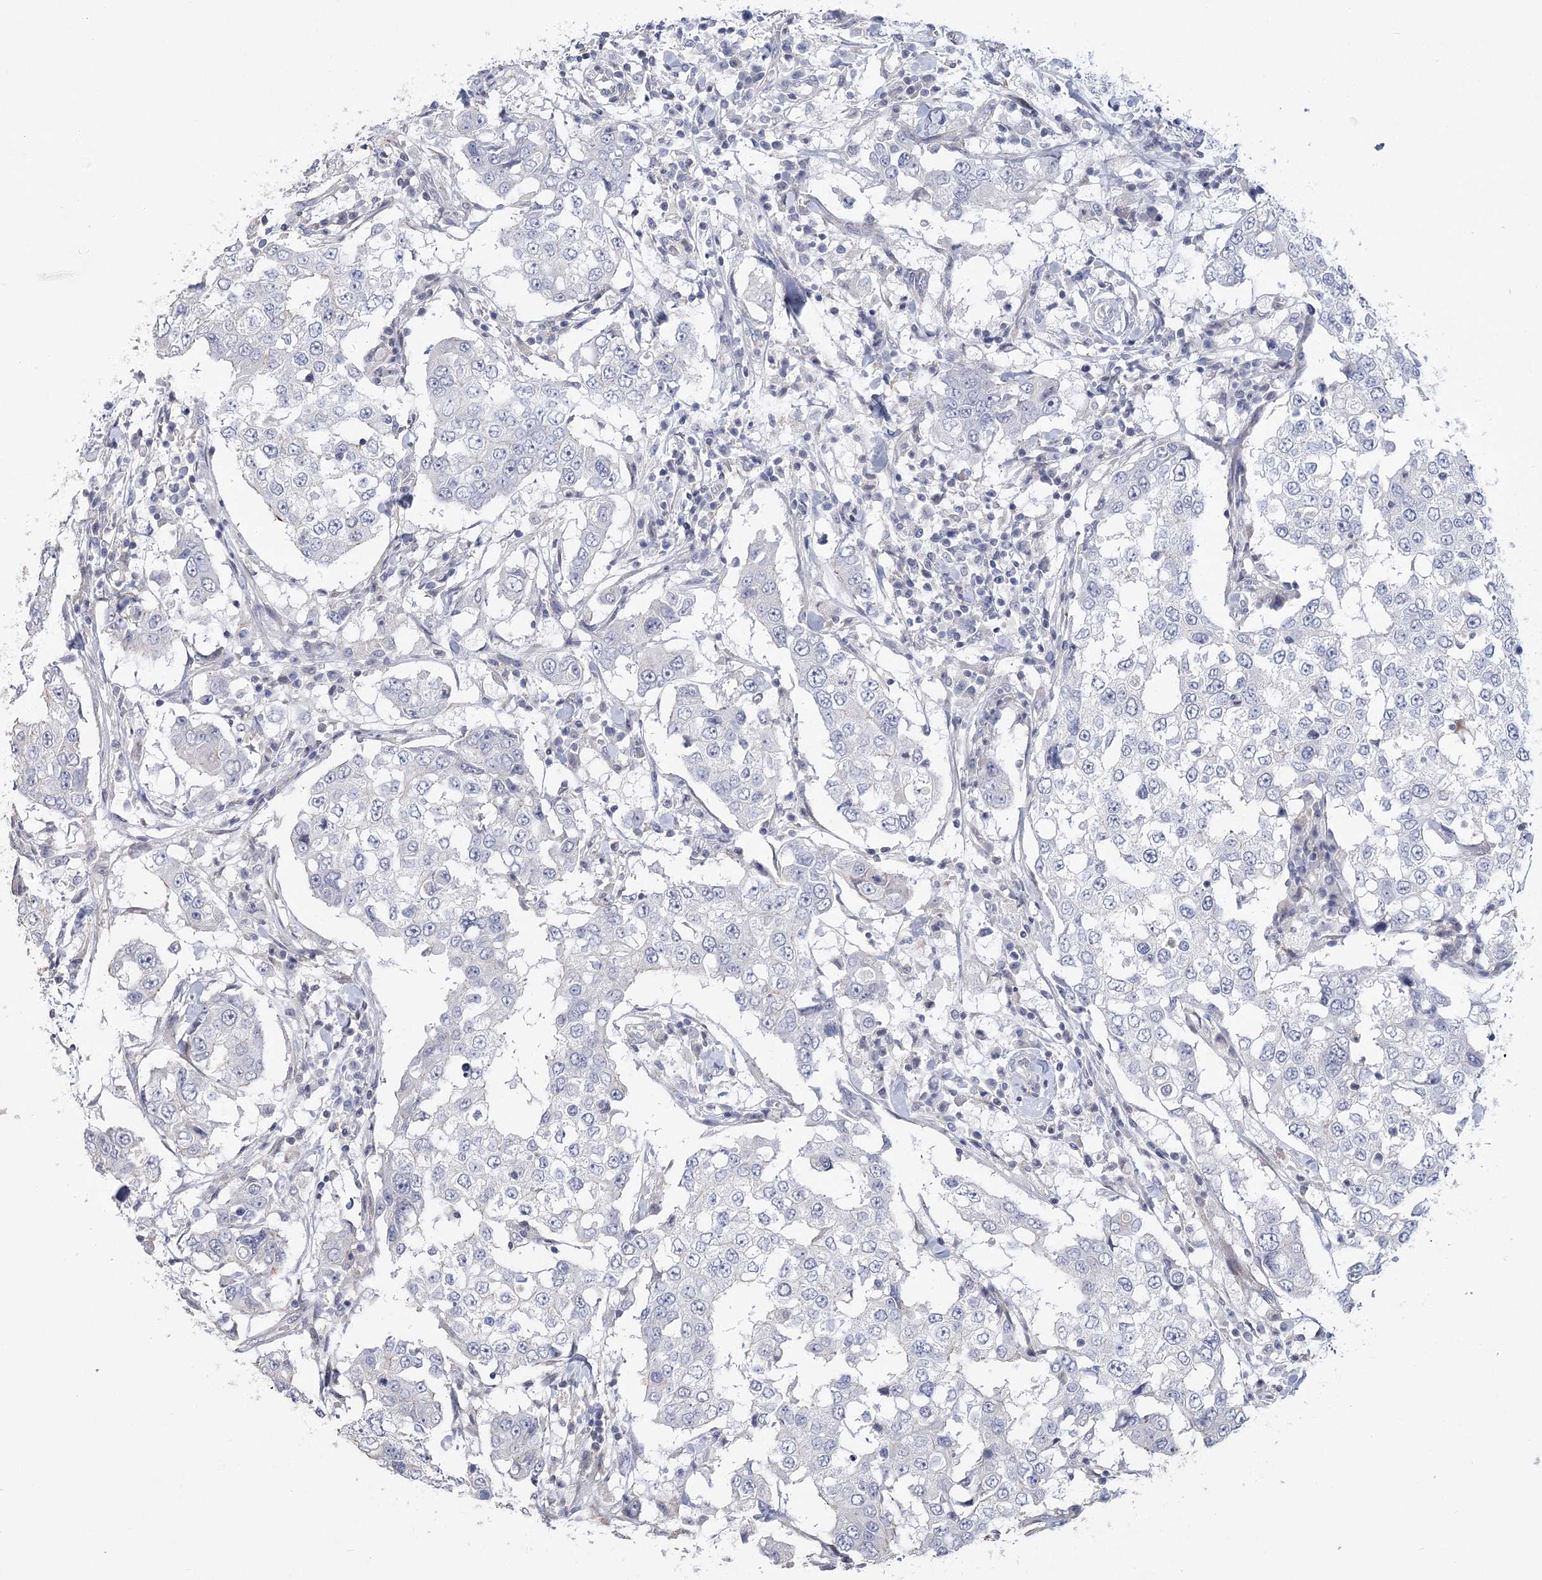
{"staining": {"intensity": "negative", "quantity": "none", "location": "none"}, "tissue": "breast cancer", "cell_type": "Tumor cells", "image_type": "cancer", "snomed": [{"axis": "morphology", "description": "Duct carcinoma"}, {"axis": "topography", "description": "Breast"}], "caption": "The histopathology image displays no significant staining in tumor cells of invasive ductal carcinoma (breast). (Stains: DAB immunohistochemistry (IHC) with hematoxylin counter stain, Microscopy: brightfield microscopy at high magnification).", "gene": "FAM76B", "patient": {"sex": "female", "age": 27}}